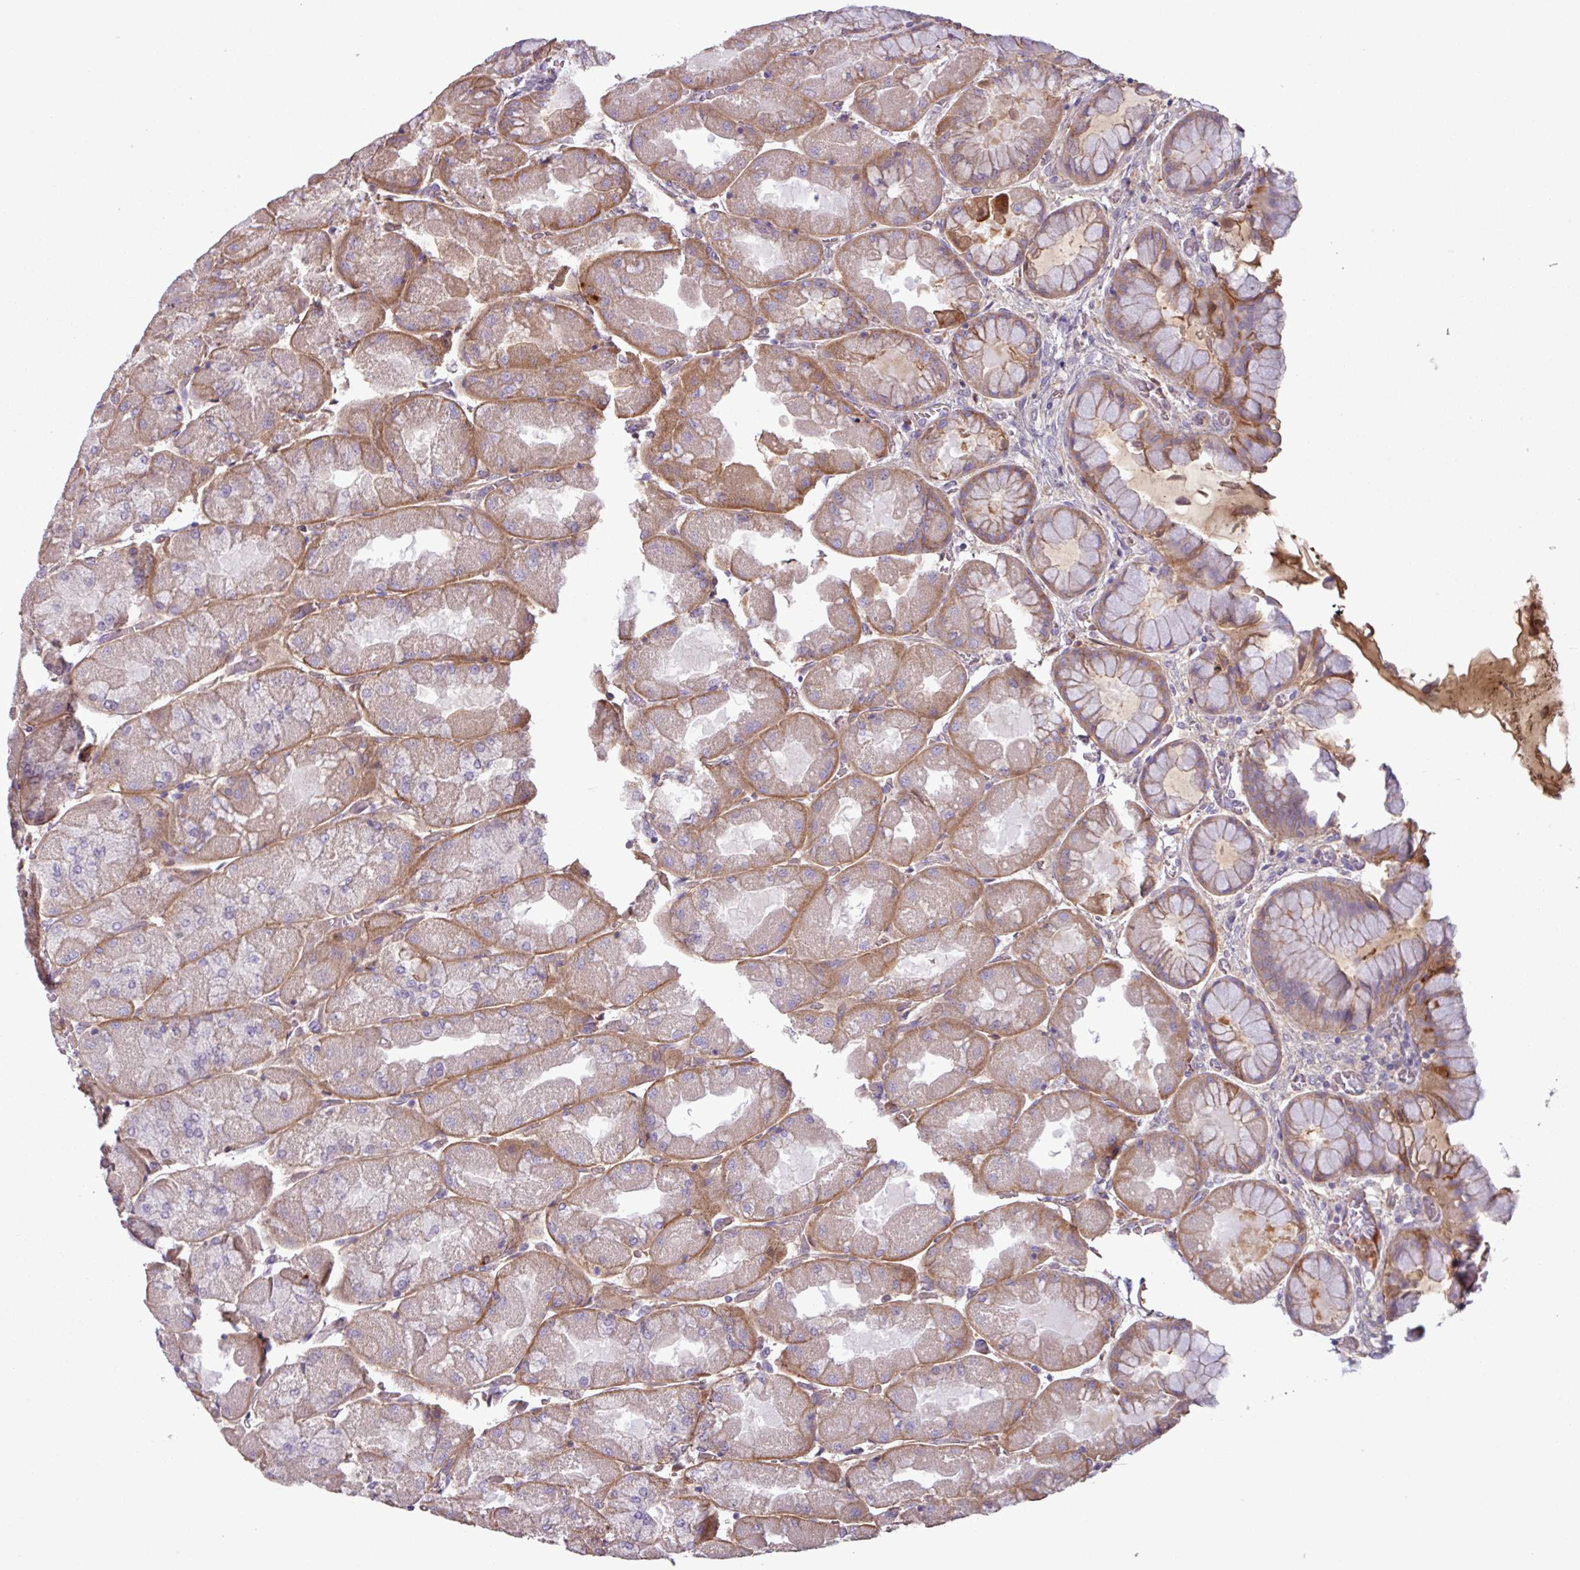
{"staining": {"intensity": "moderate", "quantity": "<25%", "location": "cytoplasmic/membranous"}, "tissue": "stomach", "cell_type": "Glandular cells", "image_type": "normal", "snomed": [{"axis": "morphology", "description": "Normal tissue, NOS"}, {"axis": "topography", "description": "Stomach"}], "caption": "Protein staining demonstrates moderate cytoplasmic/membranous positivity in approximately <25% of glandular cells in benign stomach.", "gene": "C4A", "patient": {"sex": "female", "age": 61}}